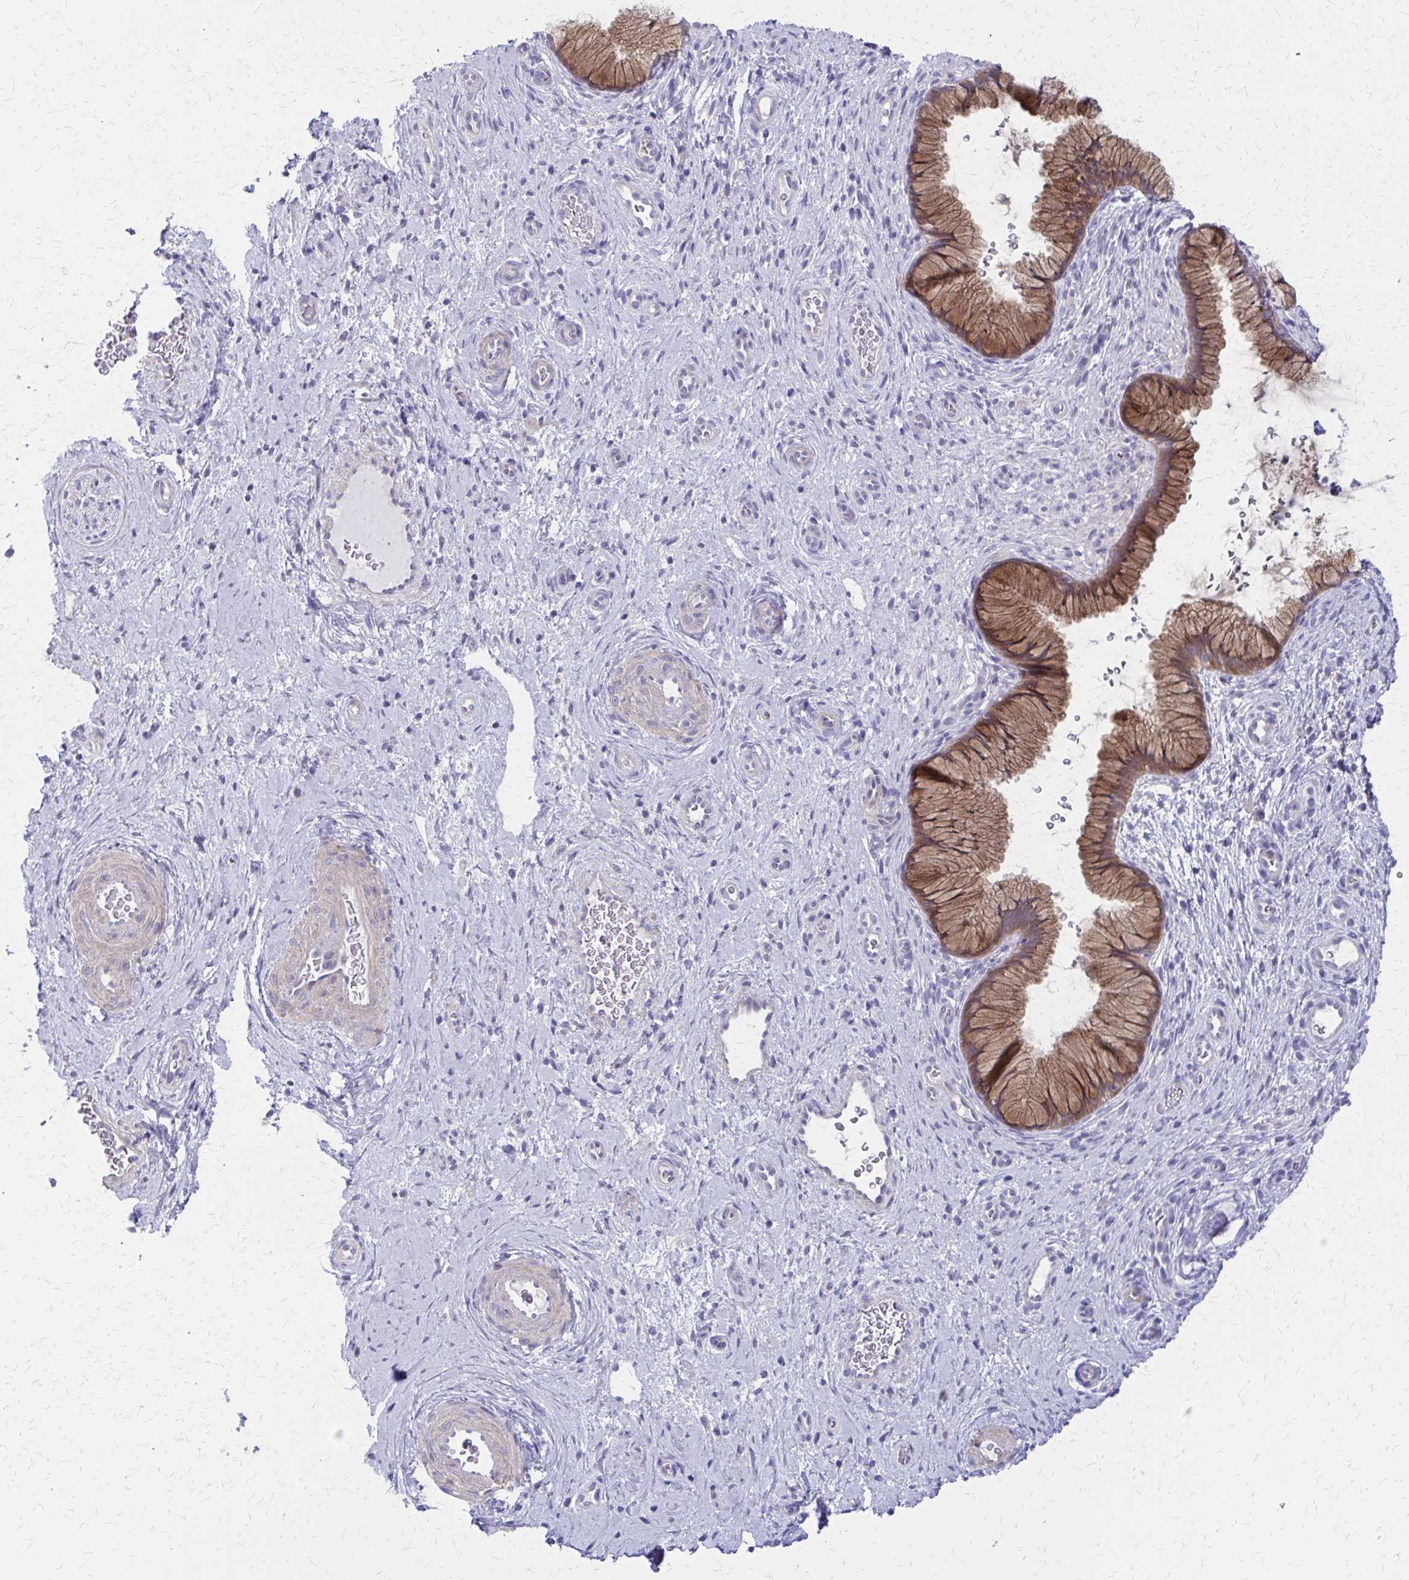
{"staining": {"intensity": "moderate", "quantity": ">75%", "location": "cytoplasmic/membranous"}, "tissue": "cervix", "cell_type": "Glandular cells", "image_type": "normal", "snomed": [{"axis": "morphology", "description": "Normal tissue, NOS"}, {"axis": "topography", "description": "Cervix"}], "caption": "A micrograph showing moderate cytoplasmic/membranous staining in about >75% of glandular cells in normal cervix, as visualized by brown immunohistochemical staining.", "gene": "GLYATL2", "patient": {"sex": "female", "age": 34}}